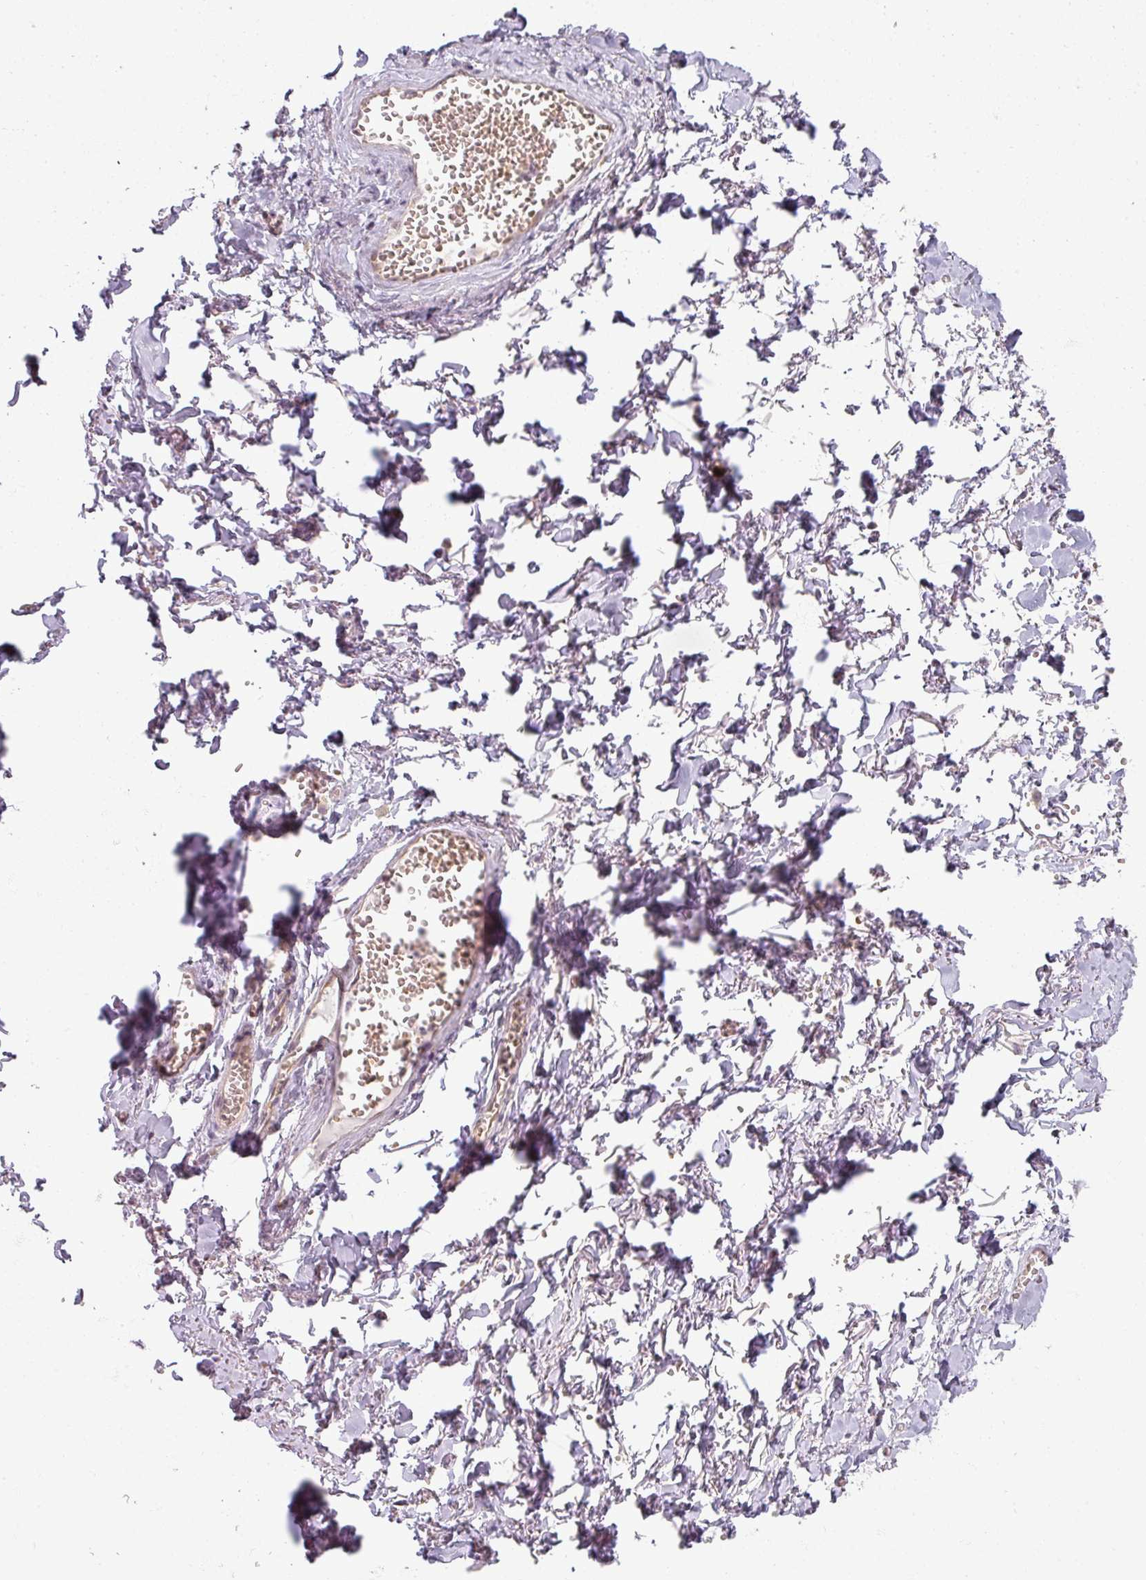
{"staining": {"intensity": "negative", "quantity": "none", "location": "none"}, "tissue": "adipose tissue", "cell_type": "Adipocytes", "image_type": "normal", "snomed": [{"axis": "morphology", "description": "Normal tissue, NOS"}, {"axis": "topography", "description": "Vulva"}, {"axis": "topography", "description": "Vagina"}, {"axis": "topography", "description": "Peripheral nerve tissue"}], "caption": "Adipocytes show no significant protein positivity in normal adipose tissue. Nuclei are stained in blue.", "gene": "AGPAT4", "patient": {"sex": "female", "age": 66}}